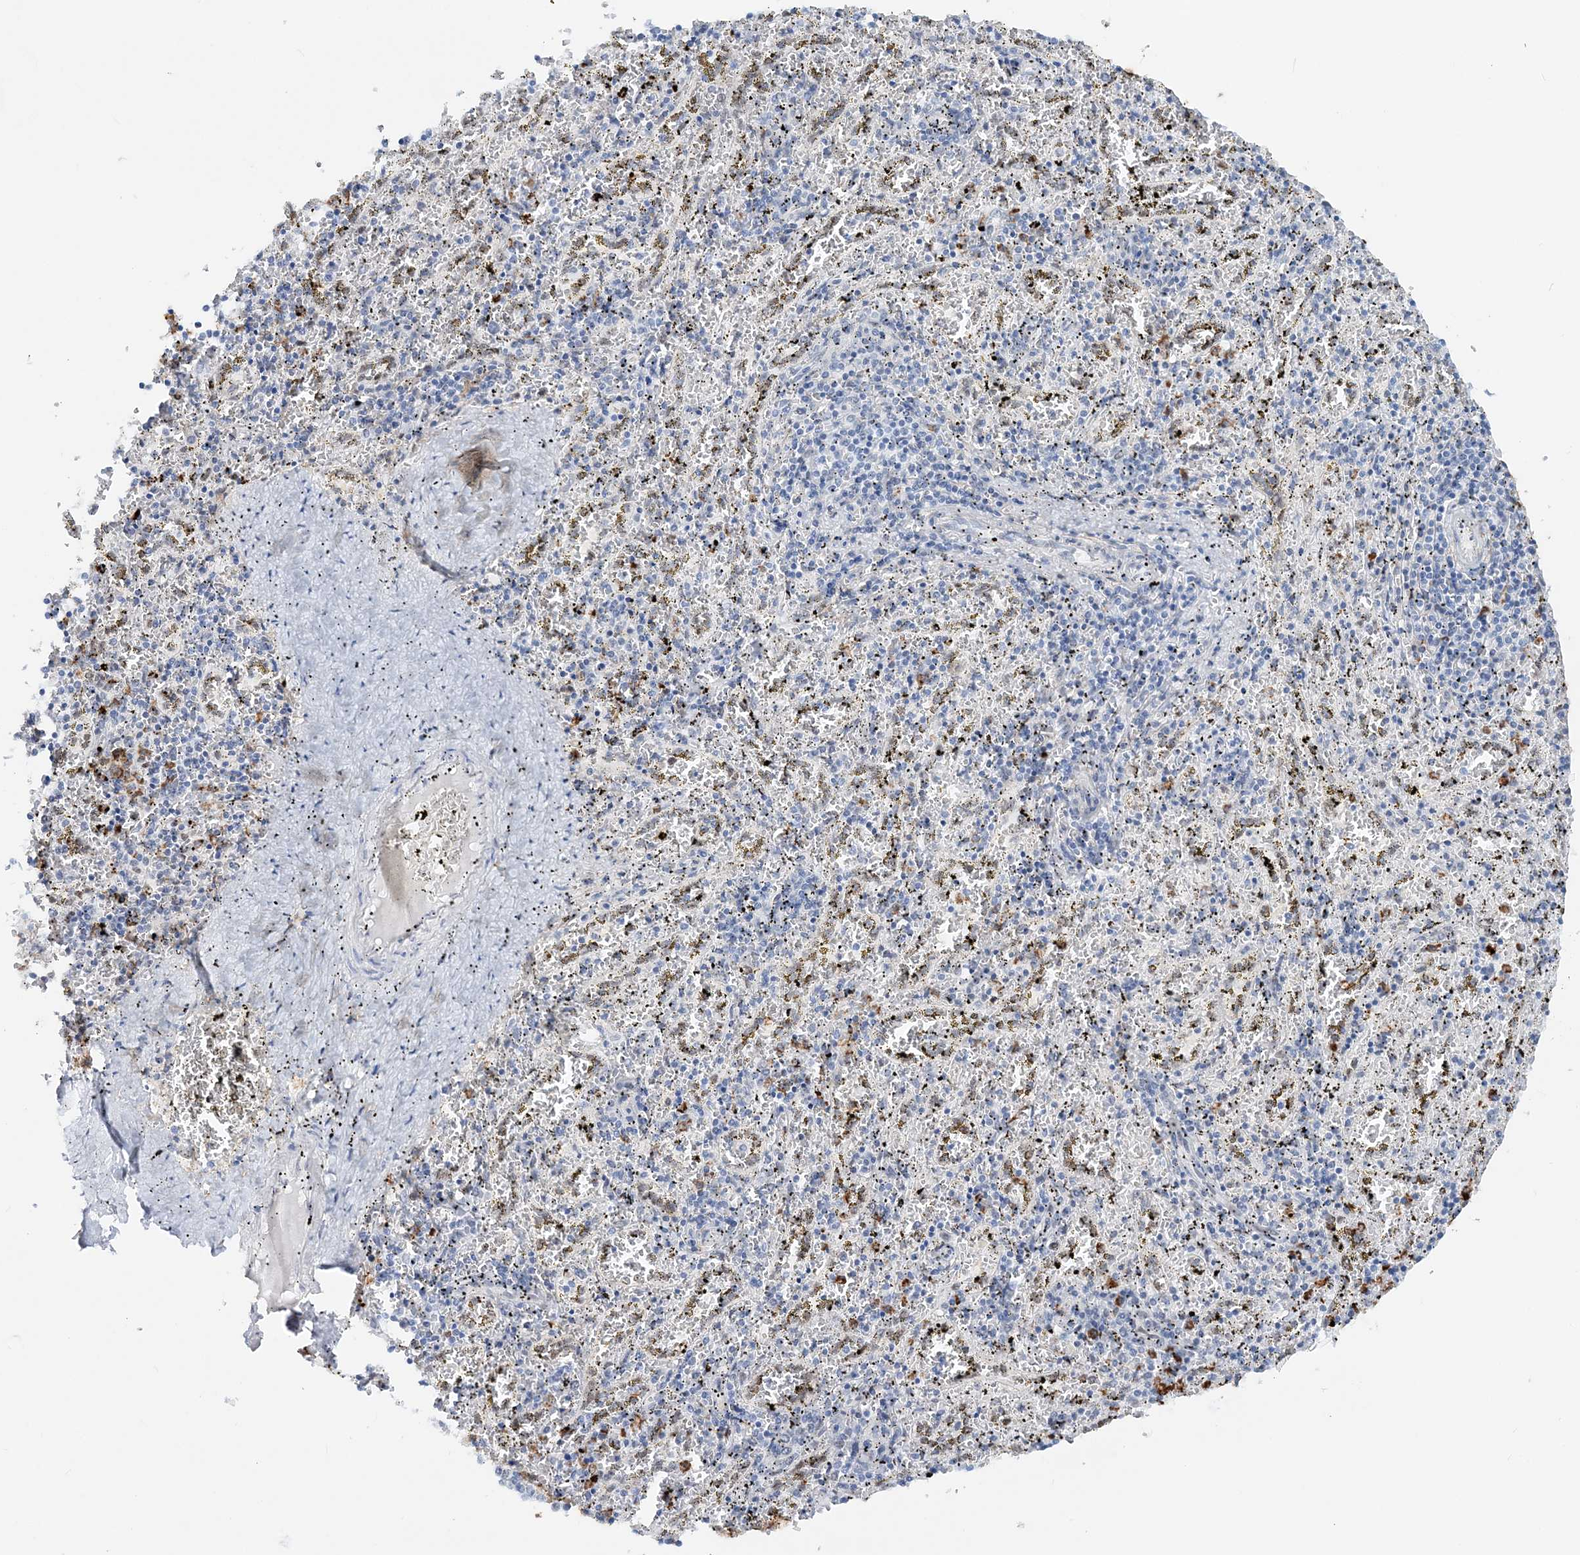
{"staining": {"intensity": "strong", "quantity": "25%-75%", "location": "cytoplasmic/membranous"}, "tissue": "spleen", "cell_type": "Cells in red pulp", "image_type": "normal", "snomed": [{"axis": "morphology", "description": "Normal tissue, NOS"}, {"axis": "topography", "description": "Spleen"}], "caption": "Protein staining exhibits strong cytoplasmic/membranous positivity in about 25%-75% of cells in red pulp in normal spleen.", "gene": "ASCL4", "patient": {"sex": "male", "age": 11}}